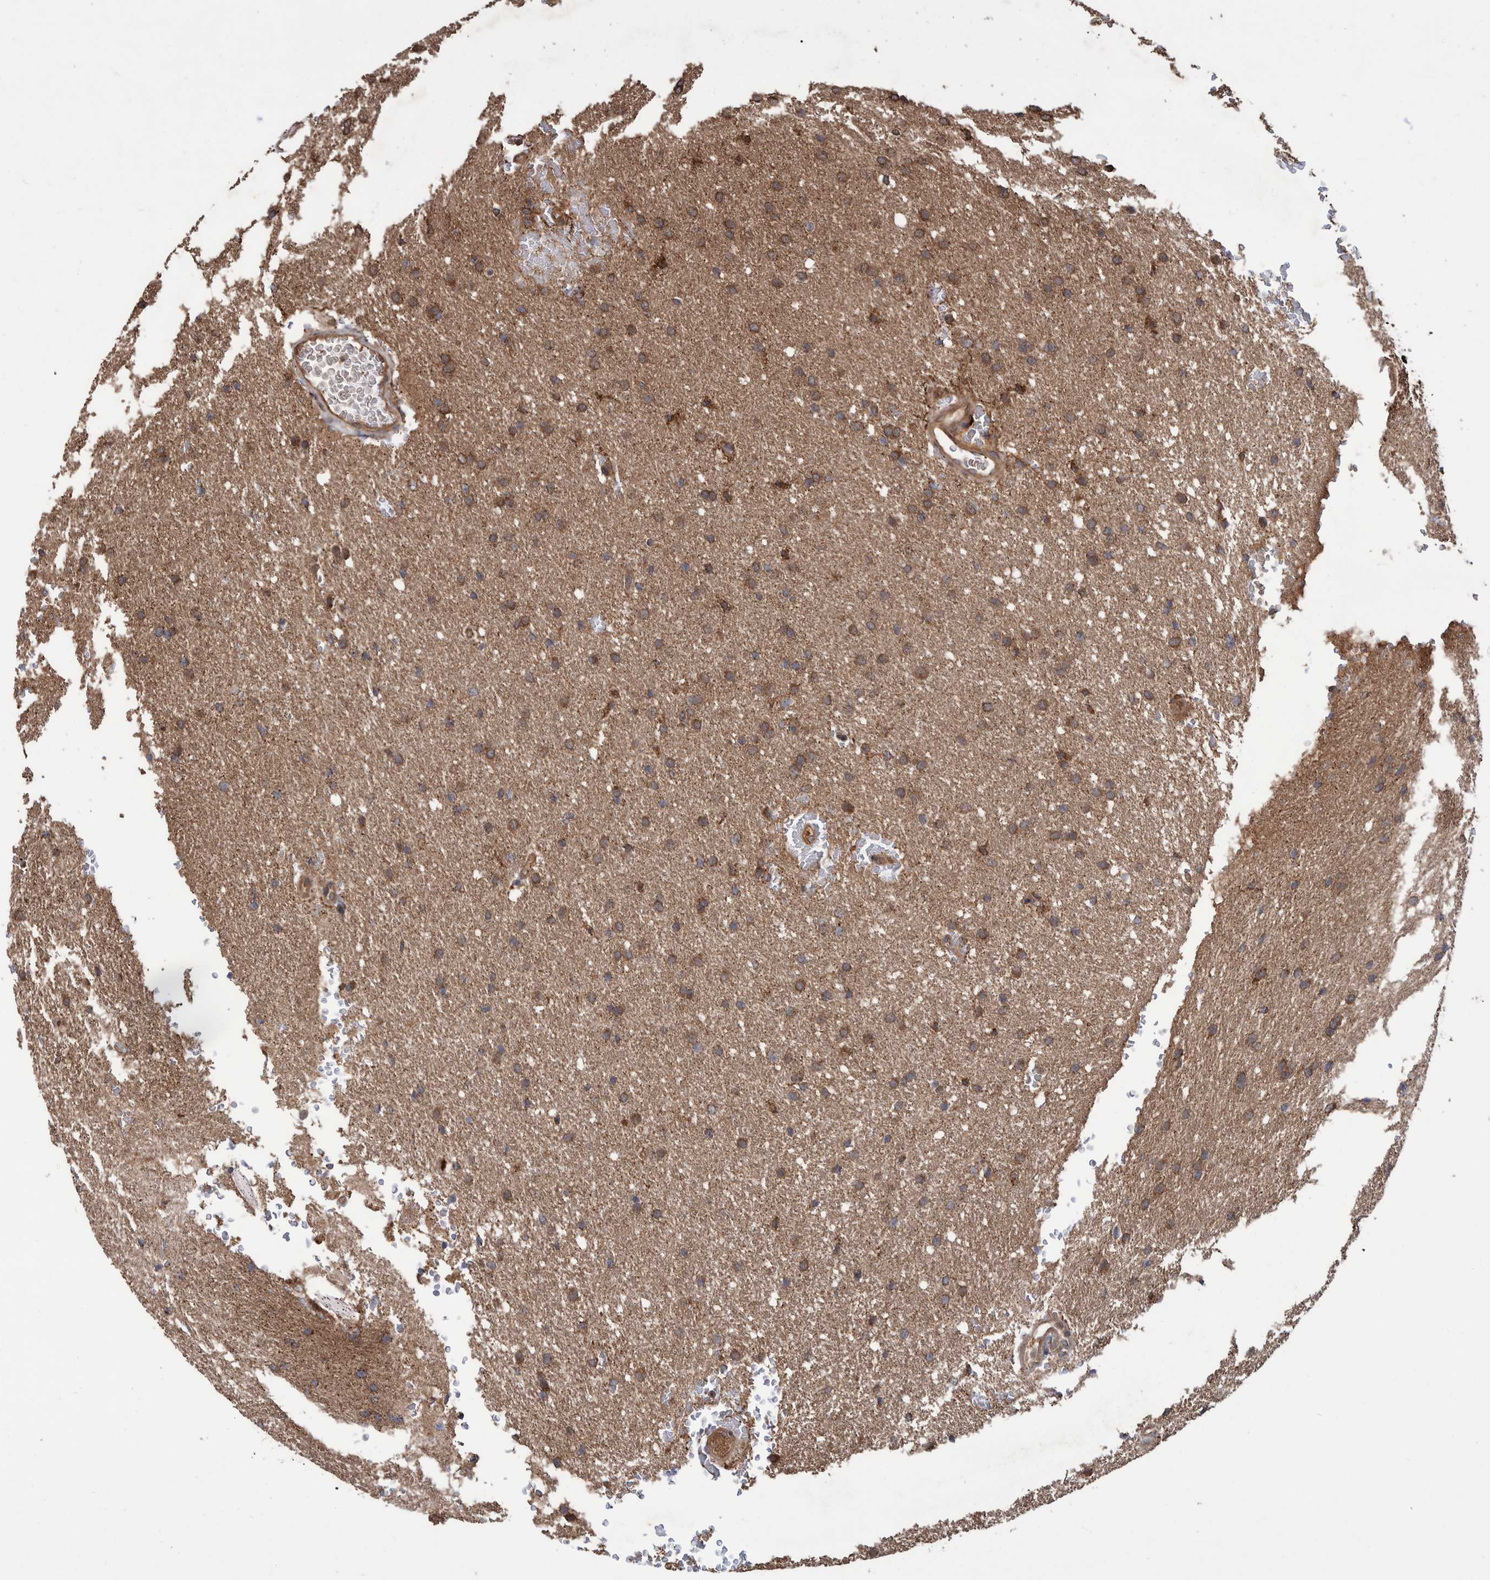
{"staining": {"intensity": "moderate", "quantity": ">75%", "location": "cytoplasmic/membranous"}, "tissue": "glioma", "cell_type": "Tumor cells", "image_type": "cancer", "snomed": [{"axis": "morphology", "description": "Glioma, malignant, Low grade"}, {"axis": "topography", "description": "Brain"}], "caption": "Immunohistochemistry (IHC) photomicrograph of neoplastic tissue: human glioma stained using immunohistochemistry shows medium levels of moderate protein expression localized specifically in the cytoplasmic/membranous of tumor cells, appearing as a cytoplasmic/membranous brown color.", "gene": "VBP1", "patient": {"sex": "female", "age": 37}}